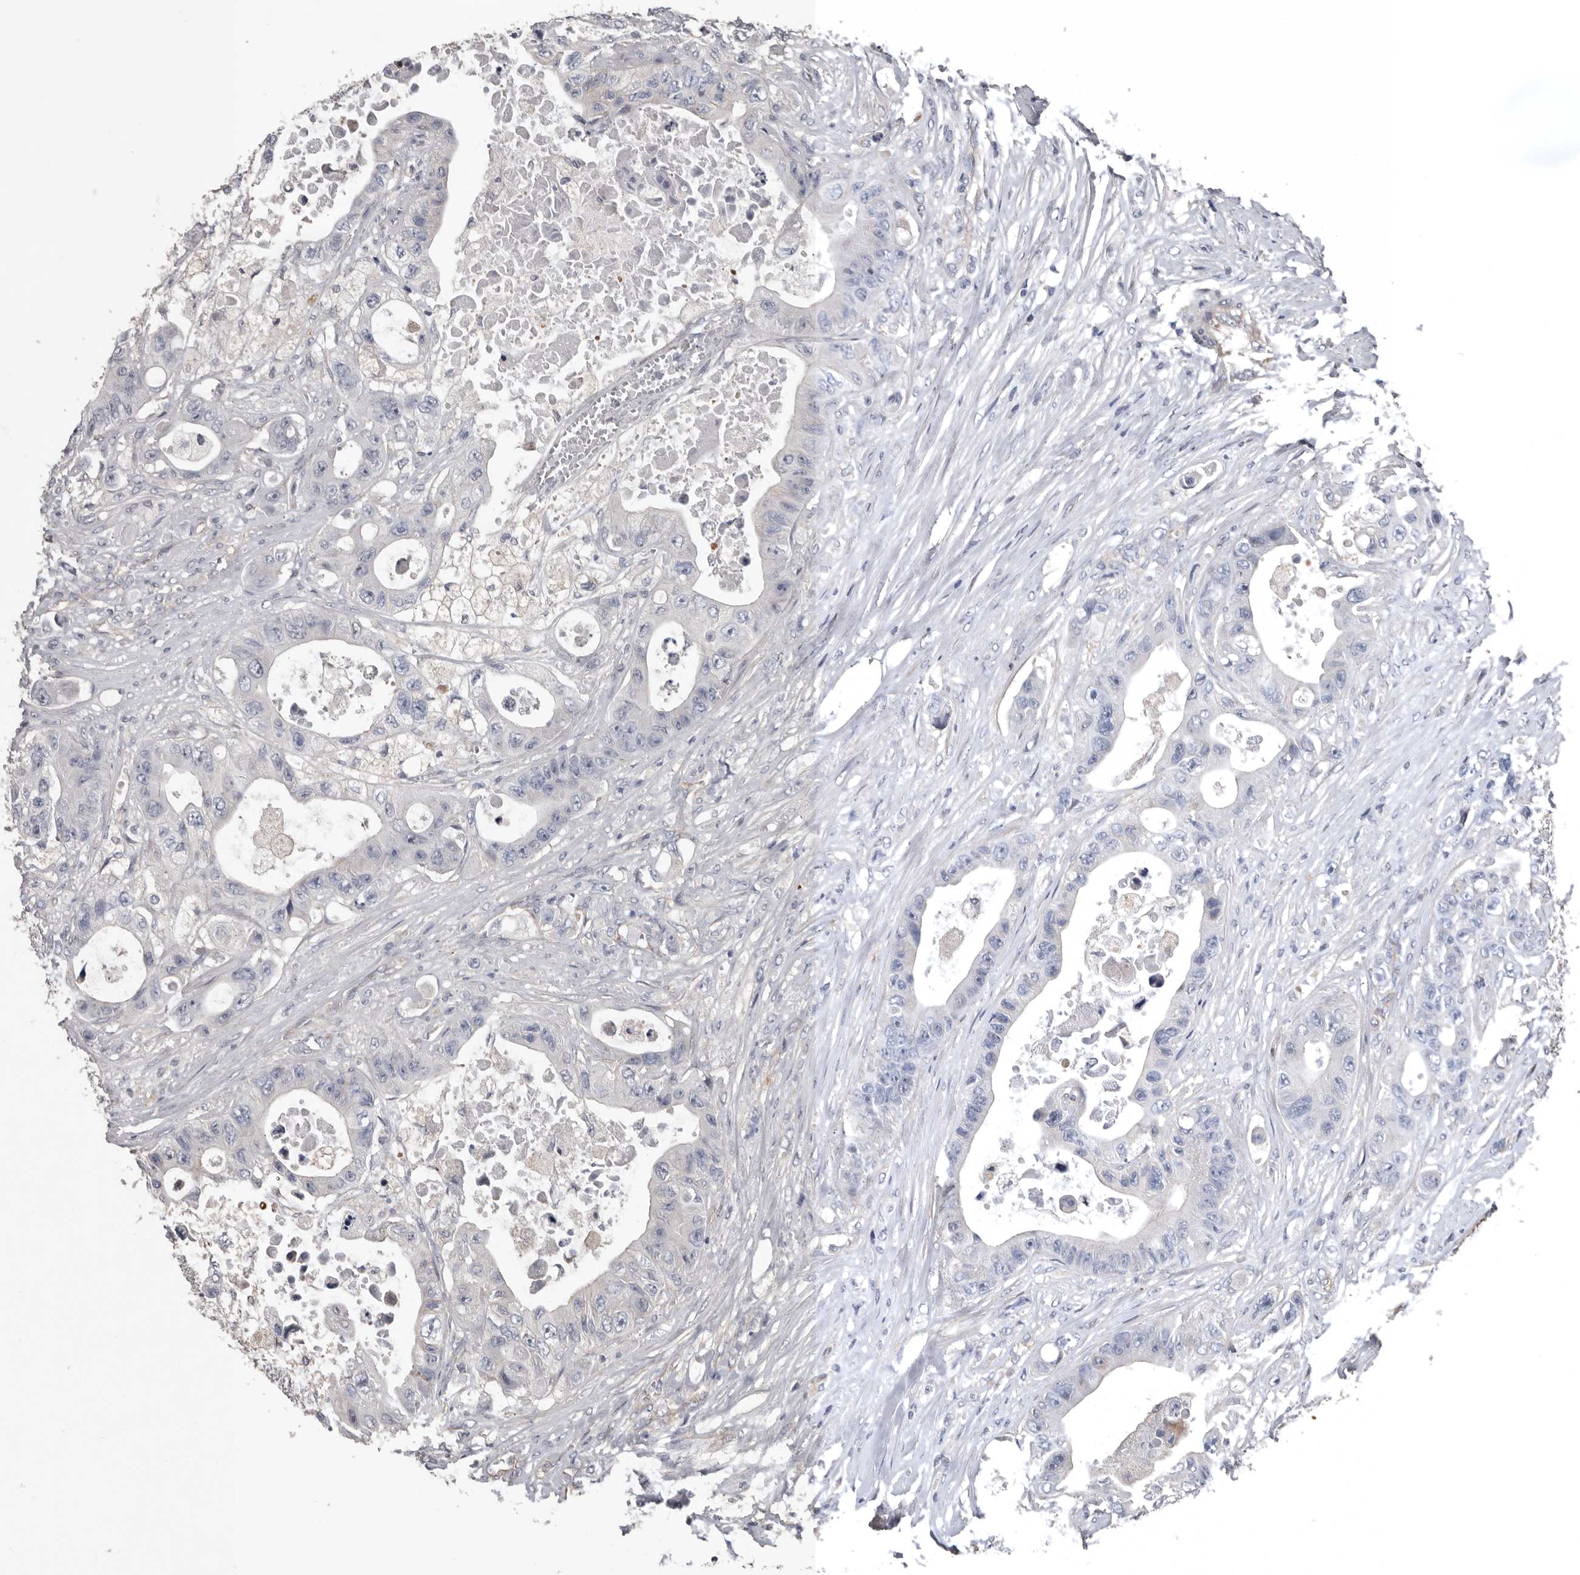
{"staining": {"intensity": "negative", "quantity": "none", "location": "none"}, "tissue": "colorectal cancer", "cell_type": "Tumor cells", "image_type": "cancer", "snomed": [{"axis": "morphology", "description": "Adenocarcinoma, NOS"}, {"axis": "topography", "description": "Colon"}], "caption": "Tumor cells show no significant protein expression in colorectal cancer.", "gene": "RNF217", "patient": {"sex": "female", "age": 46}}